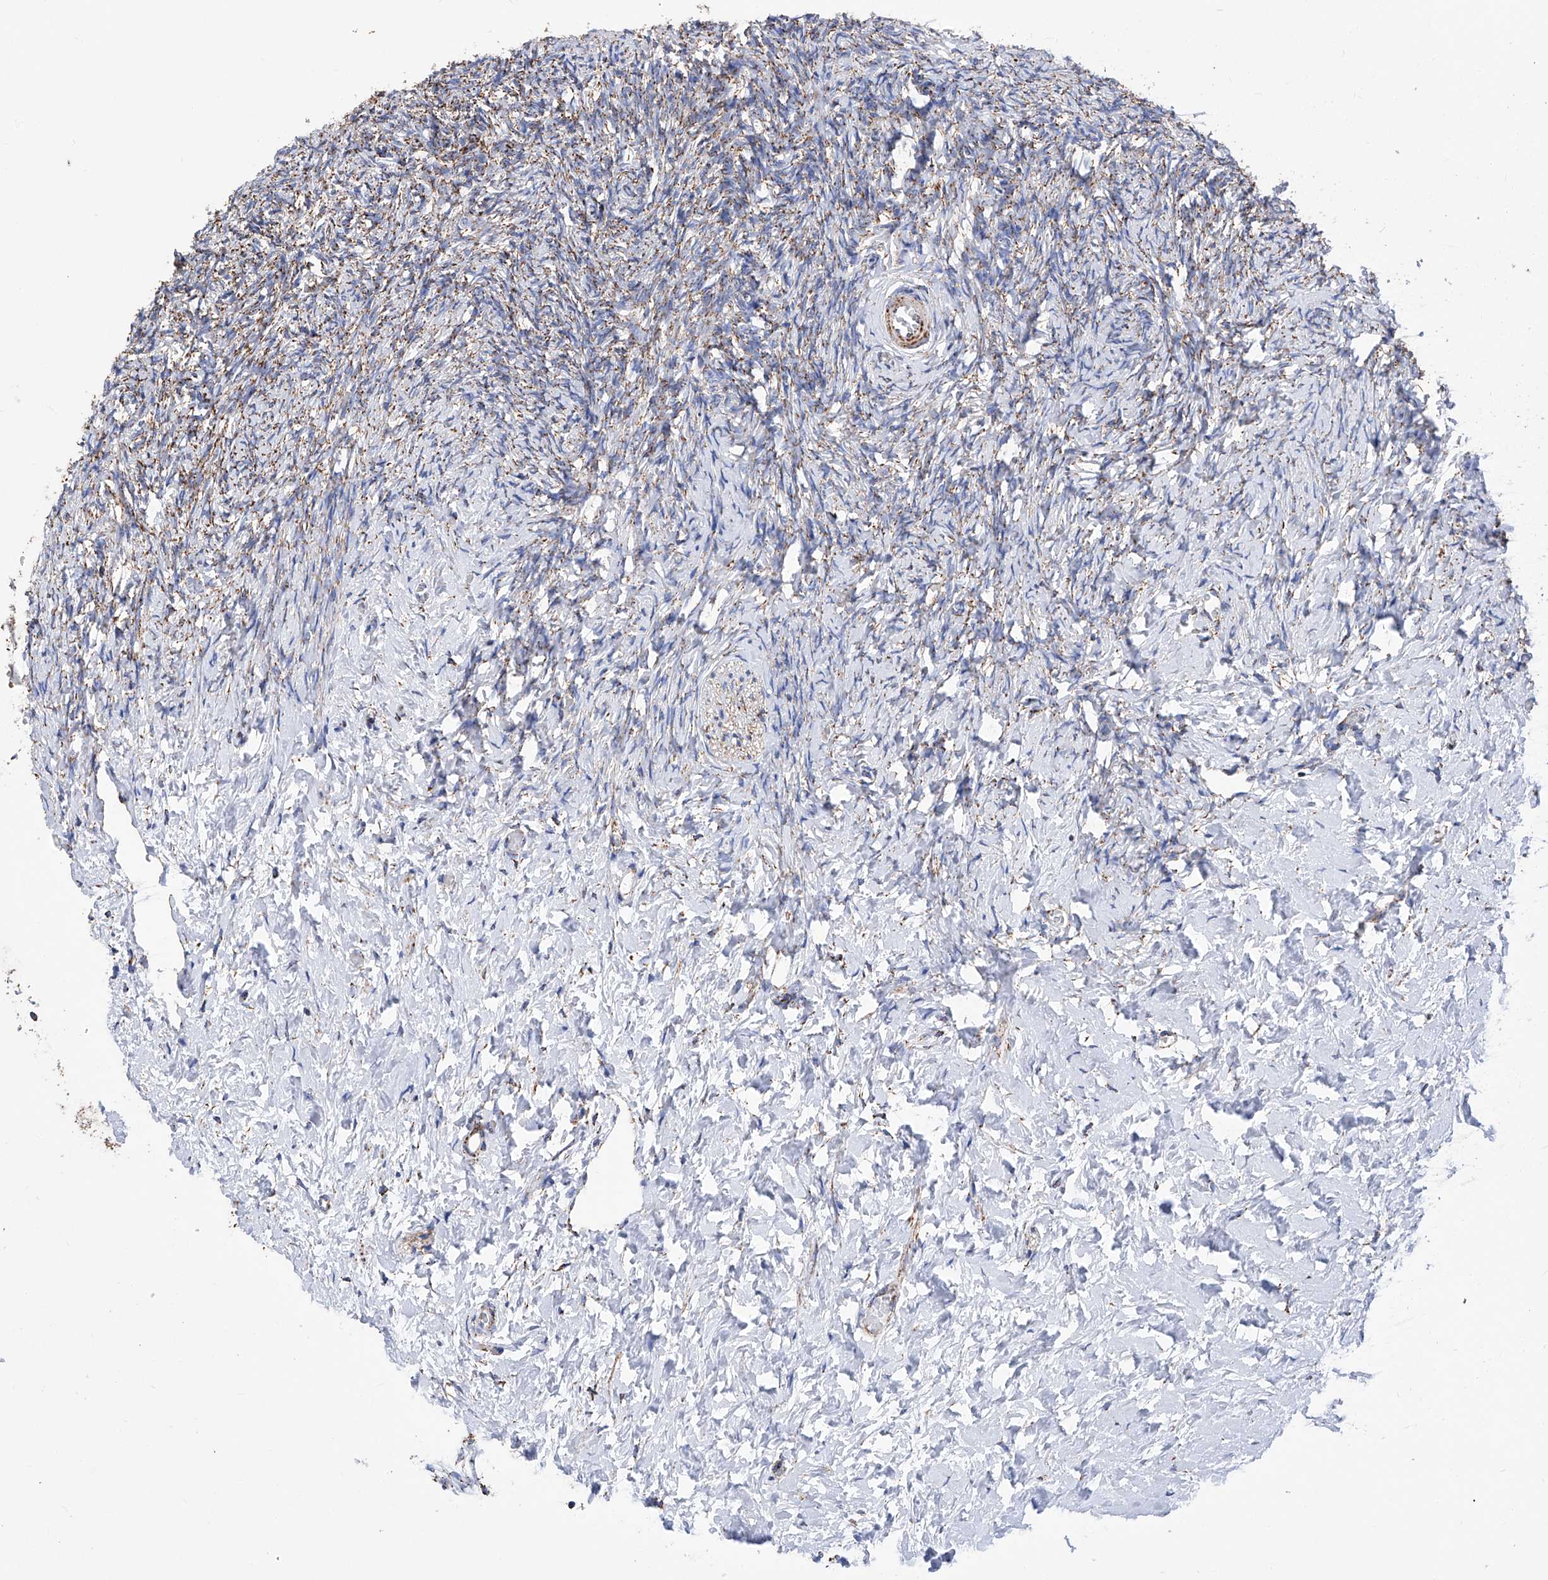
{"staining": {"intensity": "strong", "quantity": "25%-75%", "location": "cytoplasmic/membranous"}, "tissue": "ovary", "cell_type": "Ovarian stroma cells", "image_type": "normal", "snomed": [{"axis": "morphology", "description": "Normal tissue, NOS"}, {"axis": "topography", "description": "Ovary"}], "caption": "Immunohistochemical staining of normal ovary exhibits 25%-75% levels of strong cytoplasmic/membranous protein staining in about 25%-75% of ovarian stroma cells.", "gene": "ATP5PF", "patient": {"sex": "female", "age": 27}}